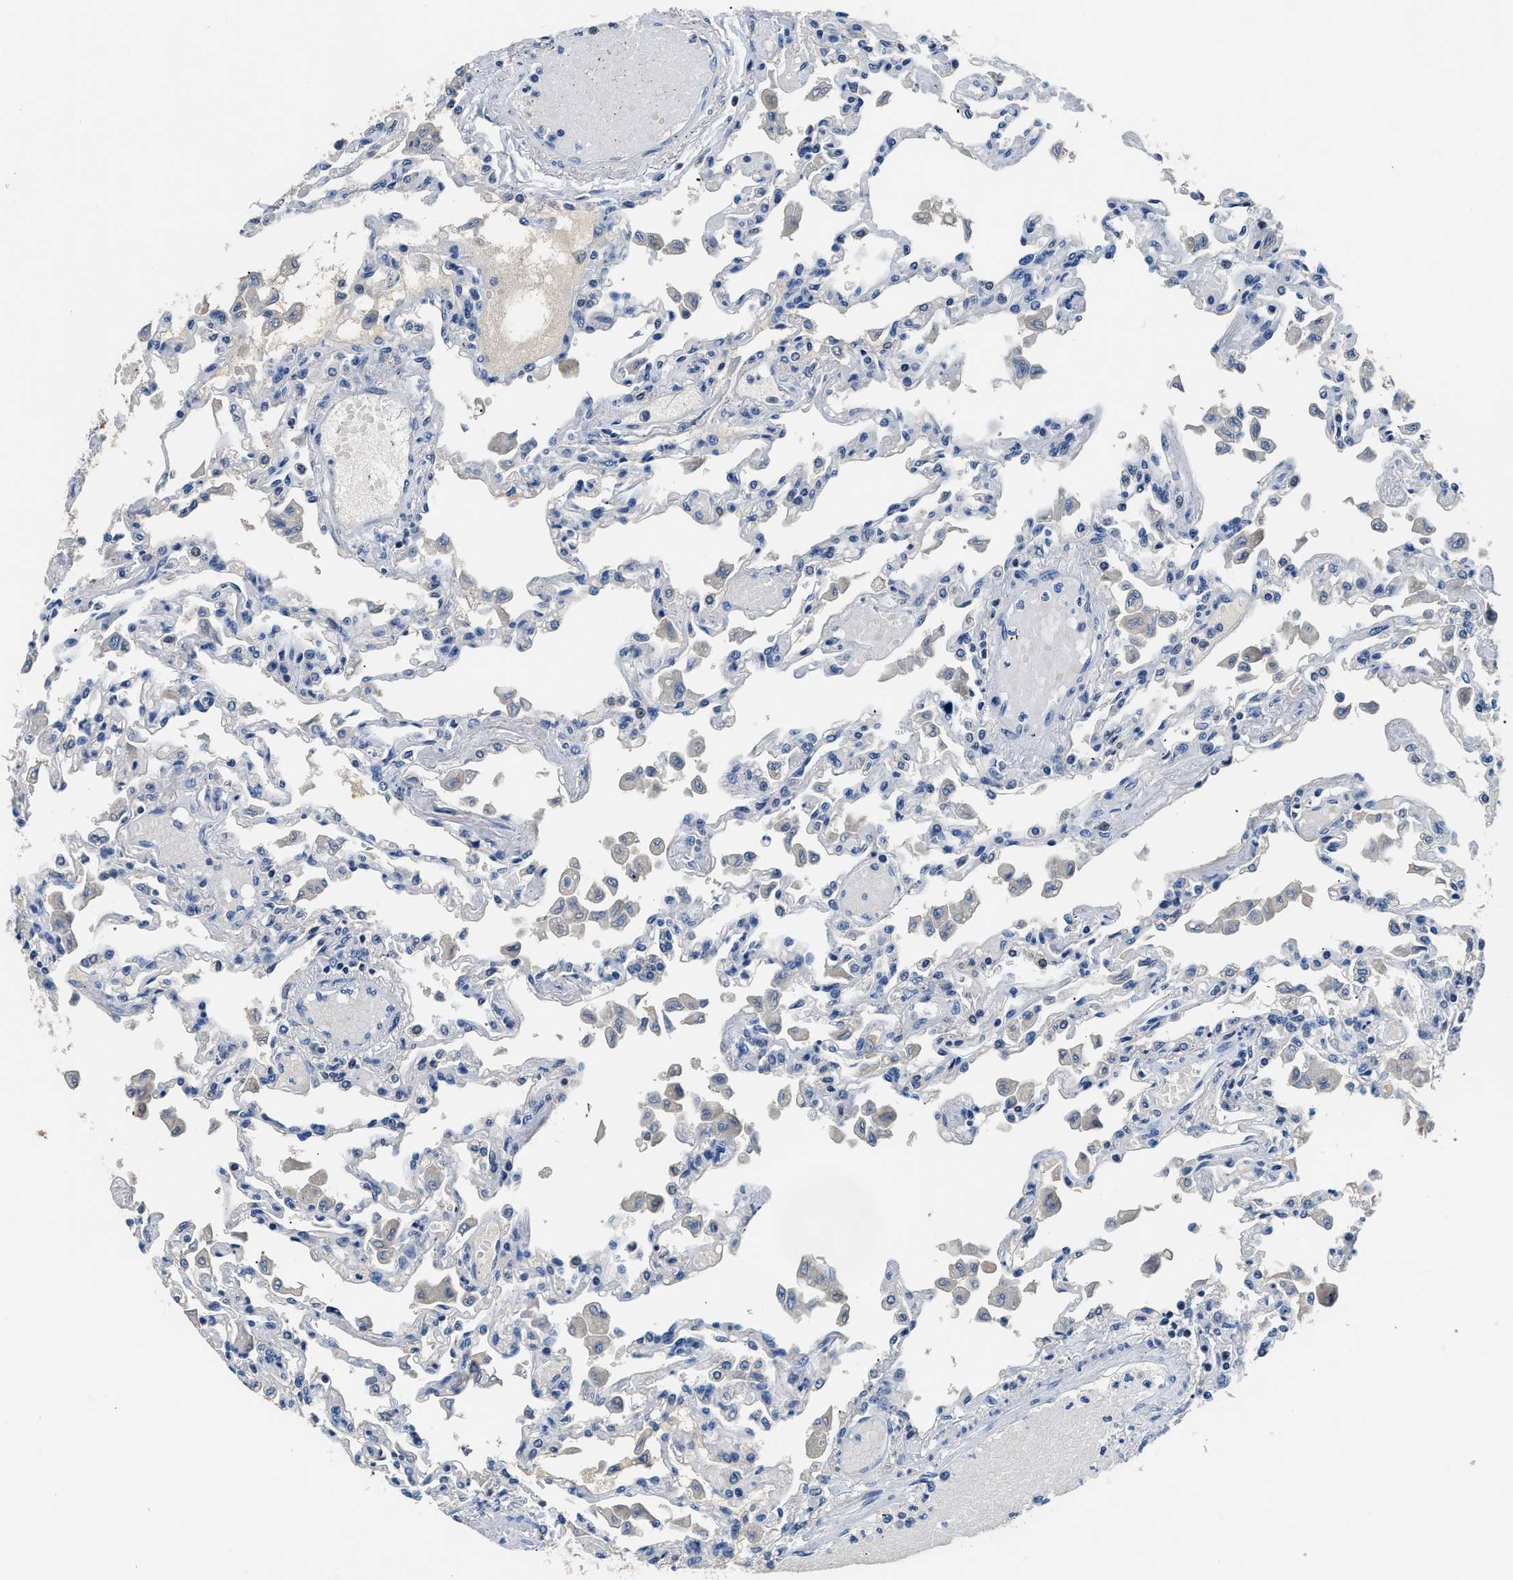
{"staining": {"intensity": "strong", "quantity": "<25%", "location": "cytoplasmic/membranous"}, "tissue": "lung", "cell_type": "Alveolar cells", "image_type": "normal", "snomed": [{"axis": "morphology", "description": "Normal tissue, NOS"}, {"axis": "topography", "description": "Bronchus"}, {"axis": "topography", "description": "Lung"}], "caption": "About <25% of alveolar cells in unremarkable lung demonstrate strong cytoplasmic/membranous protein expression as visualized by brown immunohistochemical staining.", "gene": "PCK2", "patient": {"sex": "female", "age": 49}}